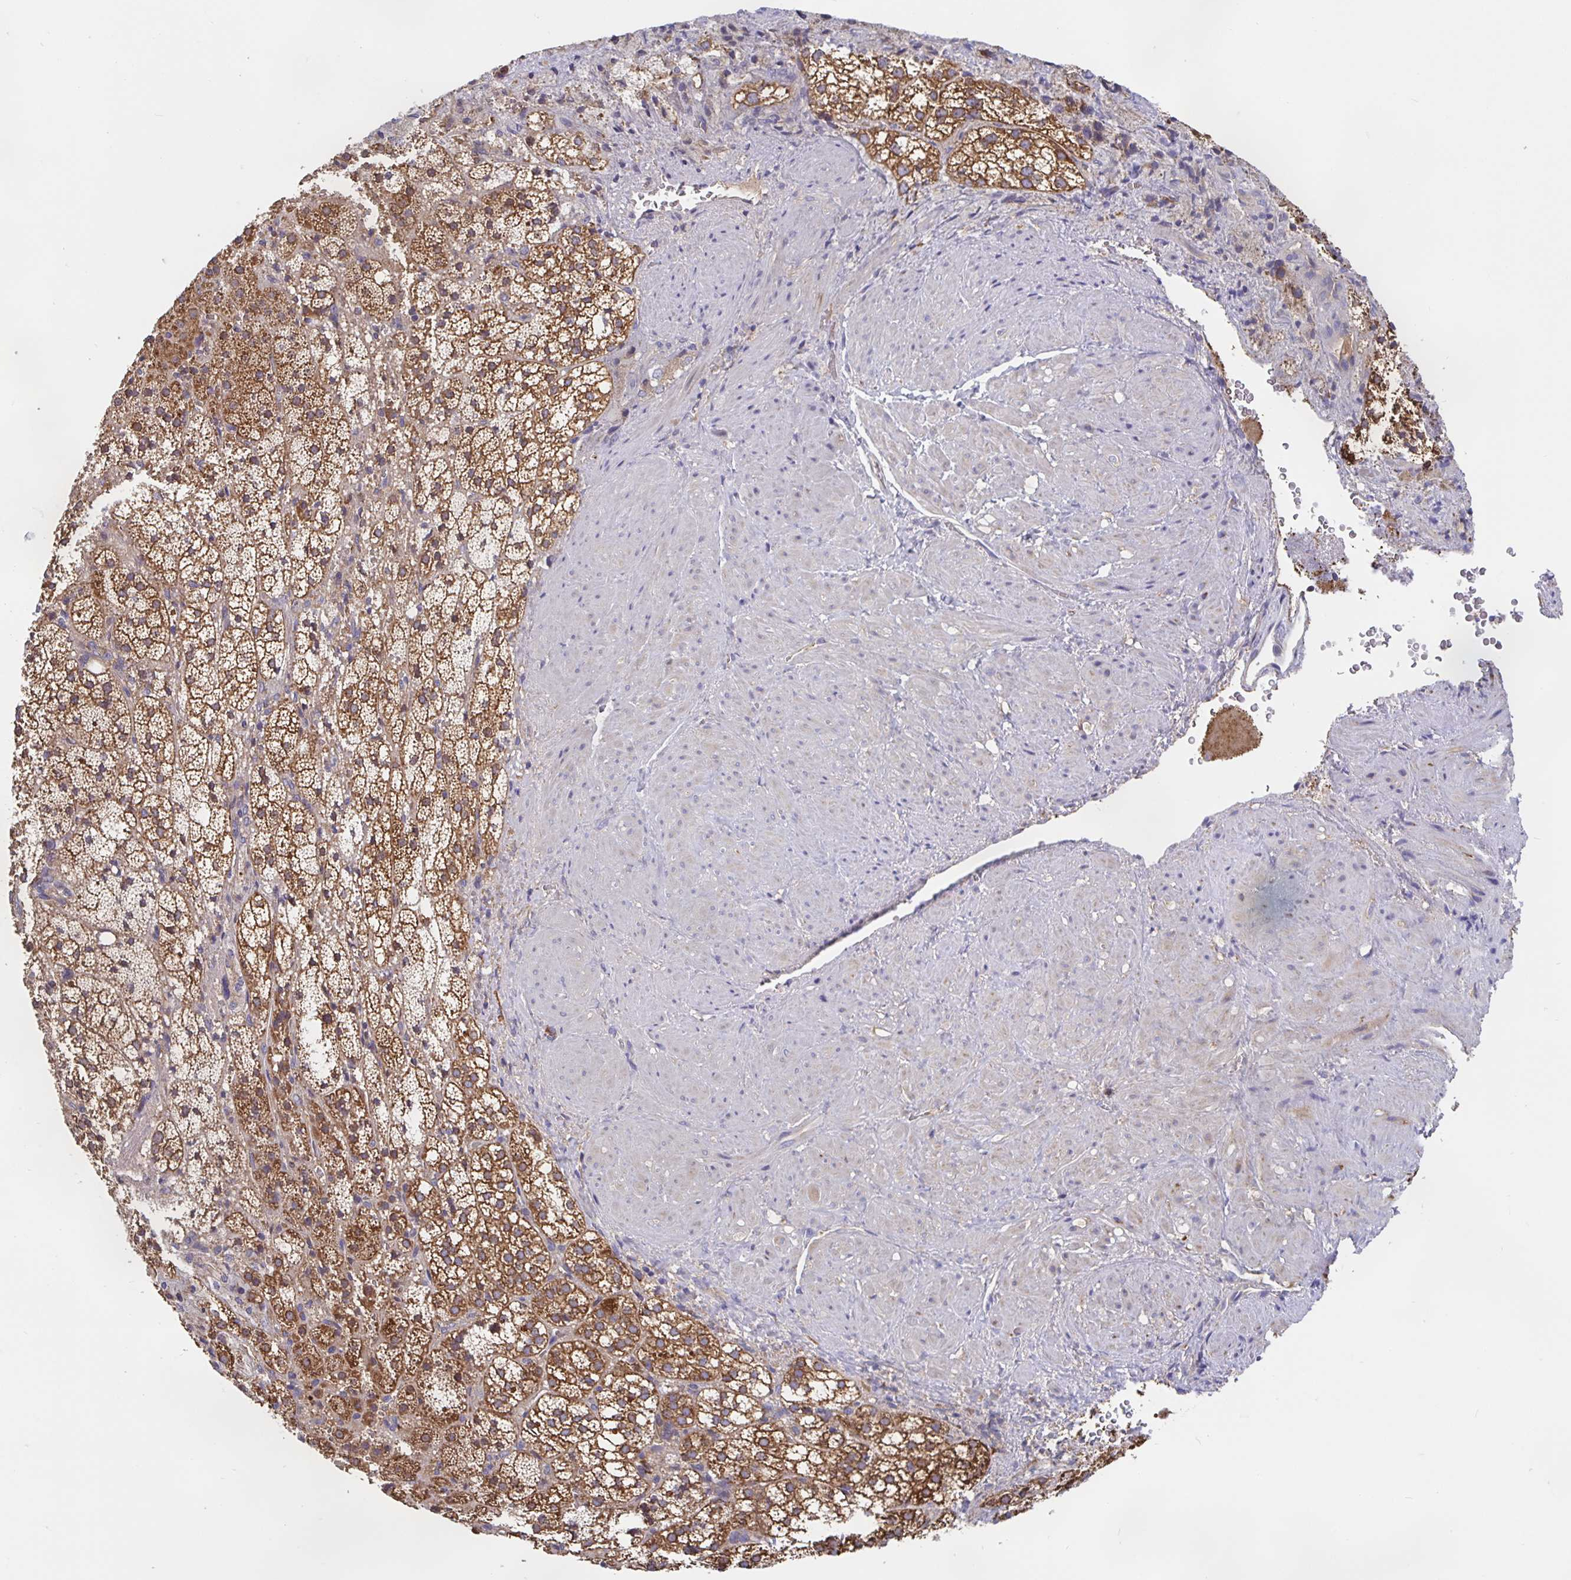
{"staining": {"intensity": "moderate", "quantity": ">75%", "location": "cytoplasmic/membranous"}, "tissue": "adrenal gland", "cell_type": "Glandular cells", "image_type": "normal", "snomed": [{"axis": "morphology", "description": "Normal tissue, NOS"}, {"axis": "topography", "description": "Adrenal gland"}], "caption": "Adrenal gland stained for a protein (brown) displays moderate cytoplasmic/membranous positive staining in about >75% of glandular cells.", "gene": "PRDX3", "patient": {"sex": "male", "age": 53}}